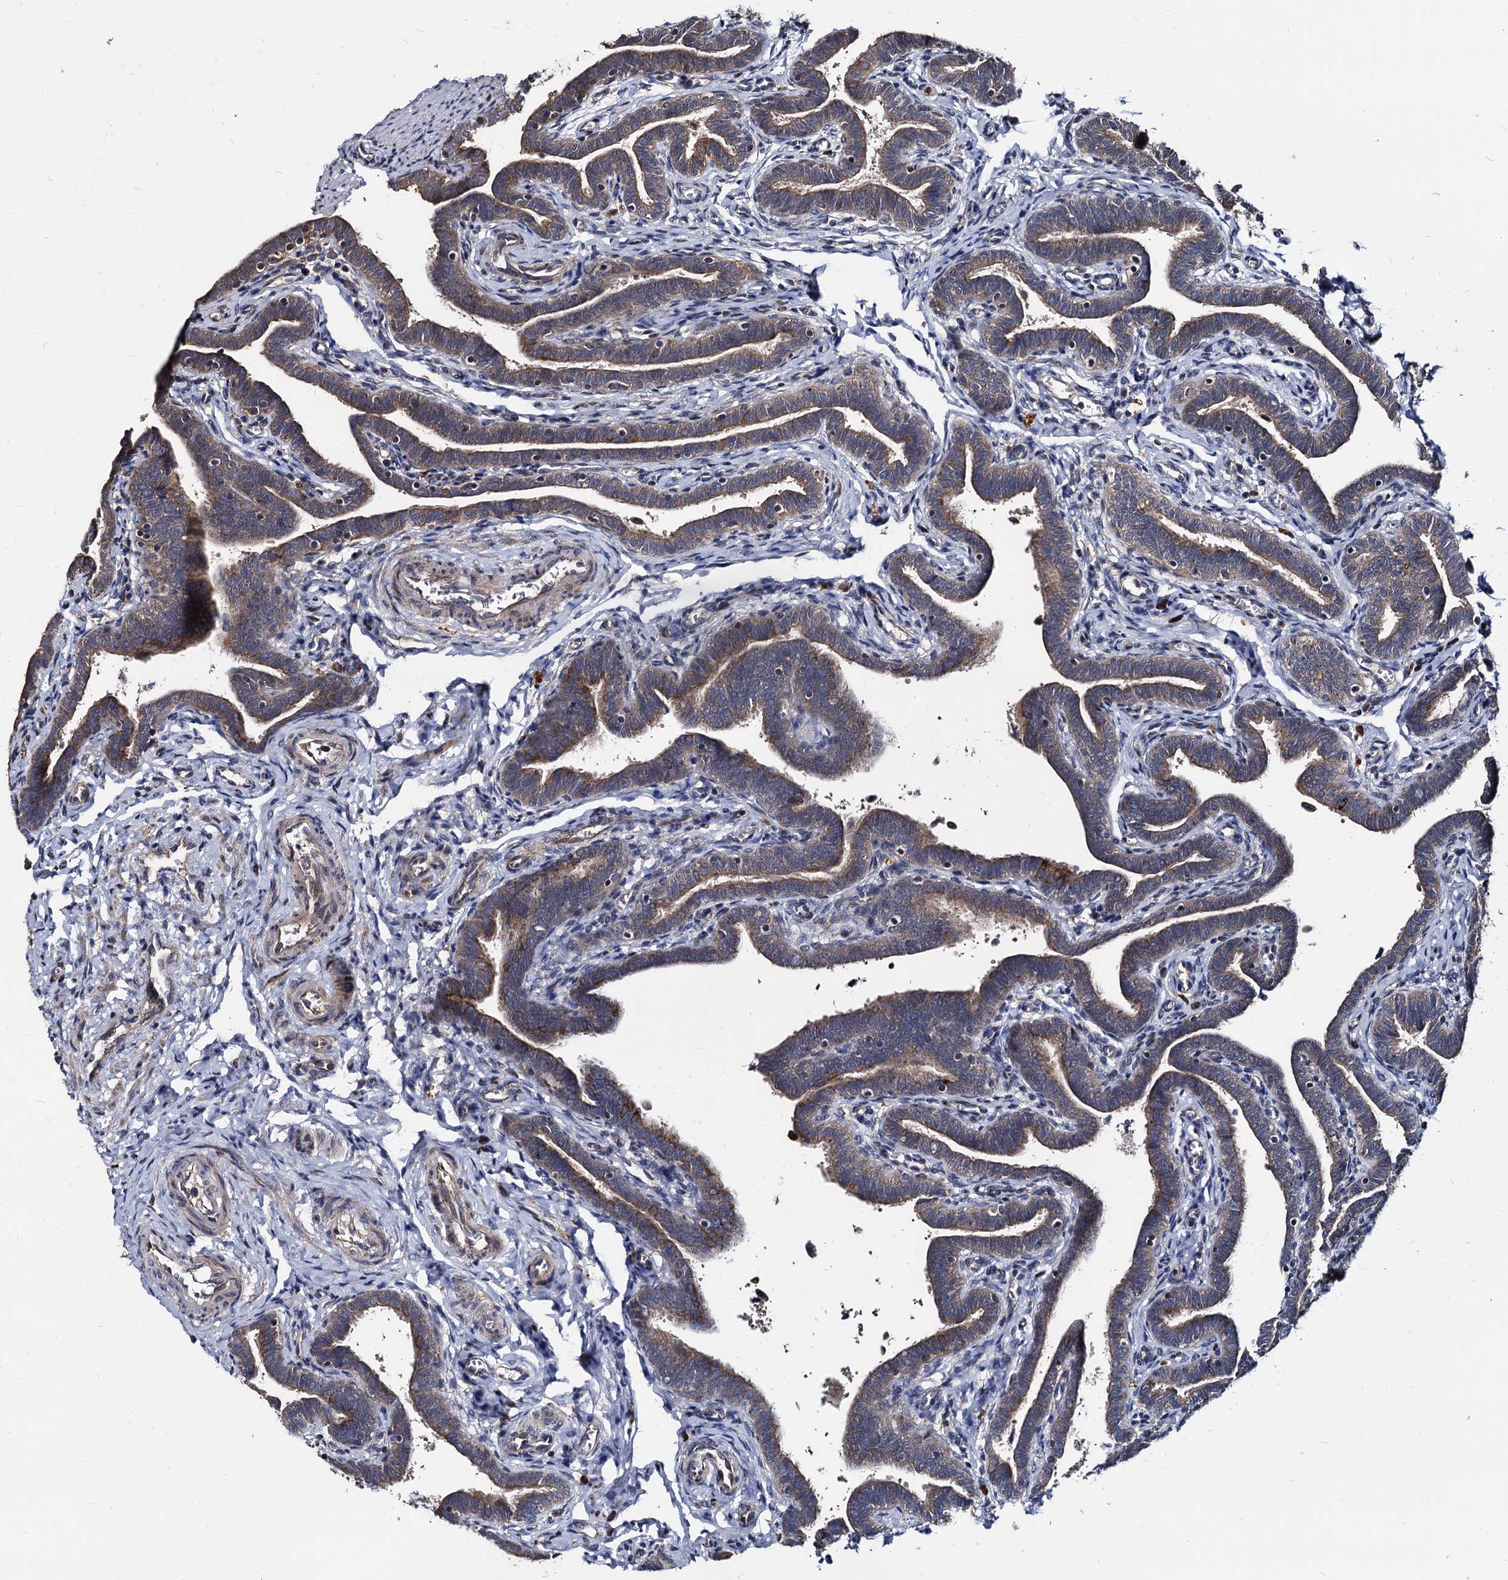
{"staining": {"intensity": "moderate", "quantity": ">75%", "location": "cytoplasmic/membranous"}, "tissue": "fallopian tube", "cell_type": "Glandular cells", "image_type": "normal", "snomed": [{"axis": "morphology", "description": "Normal tissue, NOS"}, {"axis": "topography", "description": "Fallopian tube"}], "caption": "High-power microscopy captured an IHC image of benign fallopian tube, revealing moderate cytoplasmic/membranous staining in approximately >75% of glandular cells. (DAB (3,3'-diaminobenzidine) IHC, brown staining for protein, blue staining for nuclei).", "gene": "WWC3", "patient": {"sex": "female", "age": 36}}